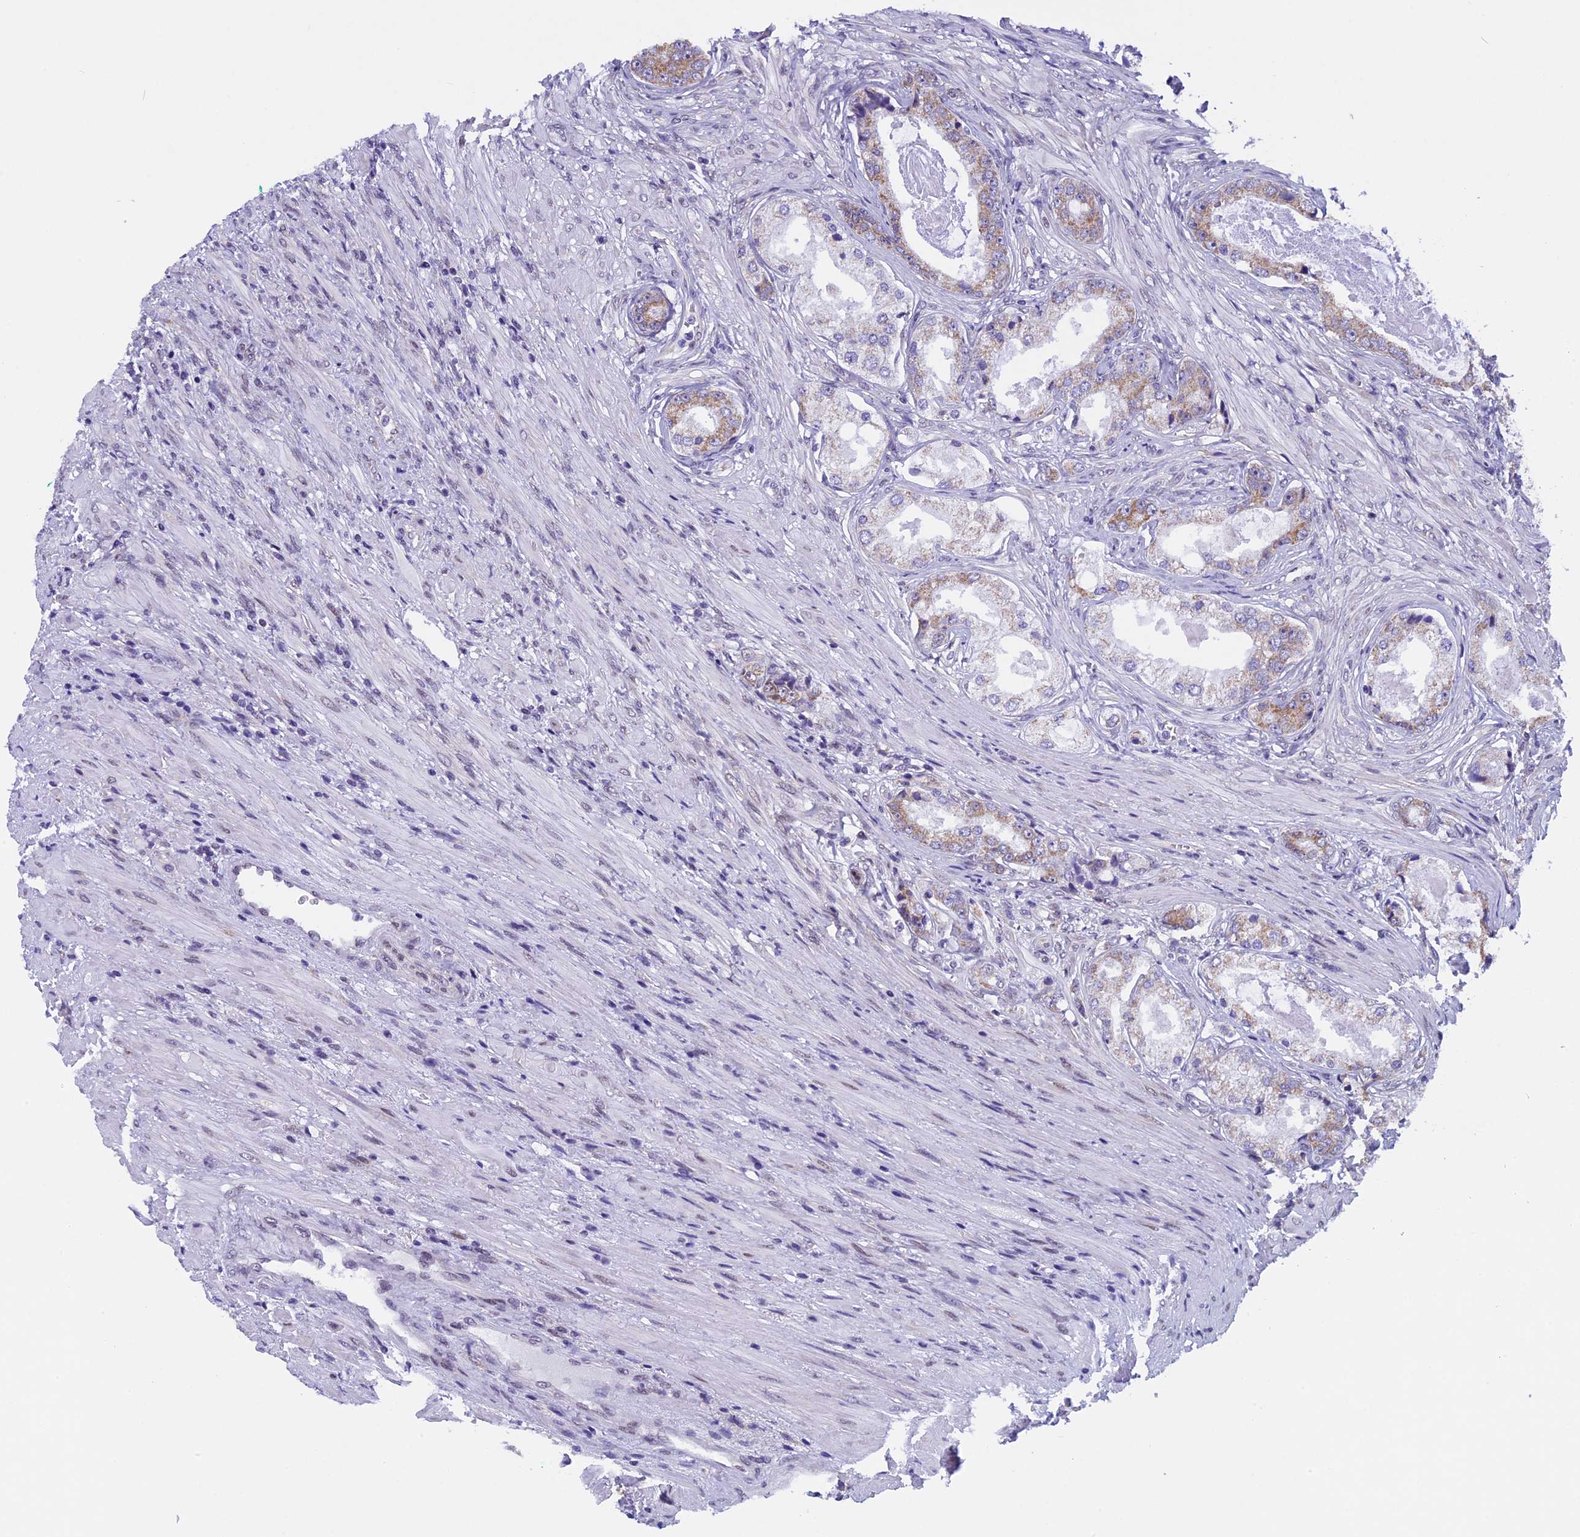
{"staining": {"intensity": "moderate", "quantity": "<25%", "location": "cytoplasmic/membranous"}, "tissue": "prostate cancer", "cell_type": "Tumor cells", "image_type": "cancer", "snomed": [{"axis": "morphology", "description": "Adenocarcinoma, Low grade"}, {"axis": "topography", "description": "Prostate"}], "caption": "A histopathology image of human low-grade adenocarcinoma (prostate) stained for a protein shows moderate cytoplasmic/membranous brown staining in tumor cells.", "gene": "ZNF317", "patient": {"sex": "male", "age": 68}}